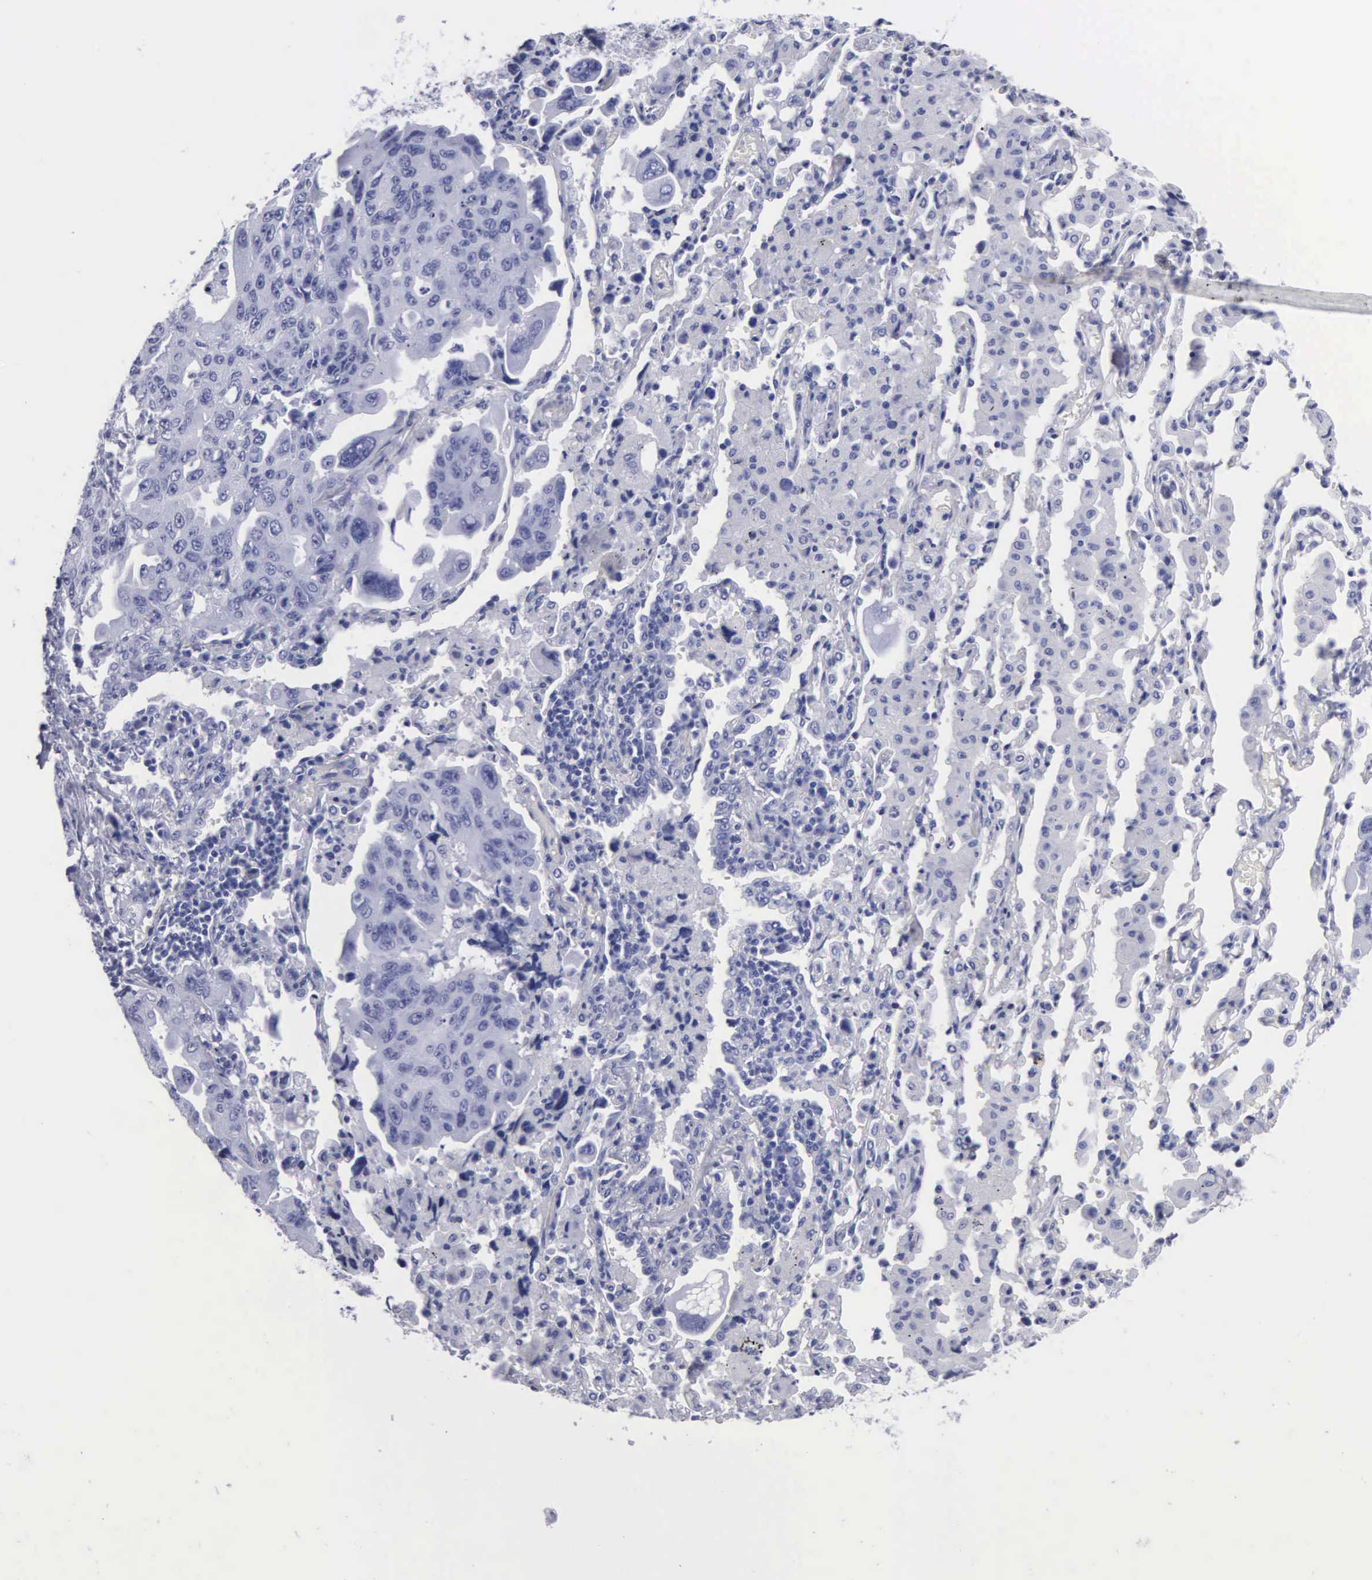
{"staining": {"intensity": "negative", "quantity": "none", "location": "none"}, "tissue": "lung cancer", "cell_type": "Tumor cells", "image_type": "cancer", "snomed": [{"axis": "morphology", "description": "Adenocarcinoma, NOS"}, {"axis": "topography", "description": "Lung"}], "caption": "Immunohistochemistry (IHC) micrograph of neoplastic tissue: human lung cancer stained with DAB (3,3'-diaminobenzidine) demonstrates no significant protein staining in tumor cells.", "gene": "CYP19A1", "patient": {"sex": "male", "age": 64}}